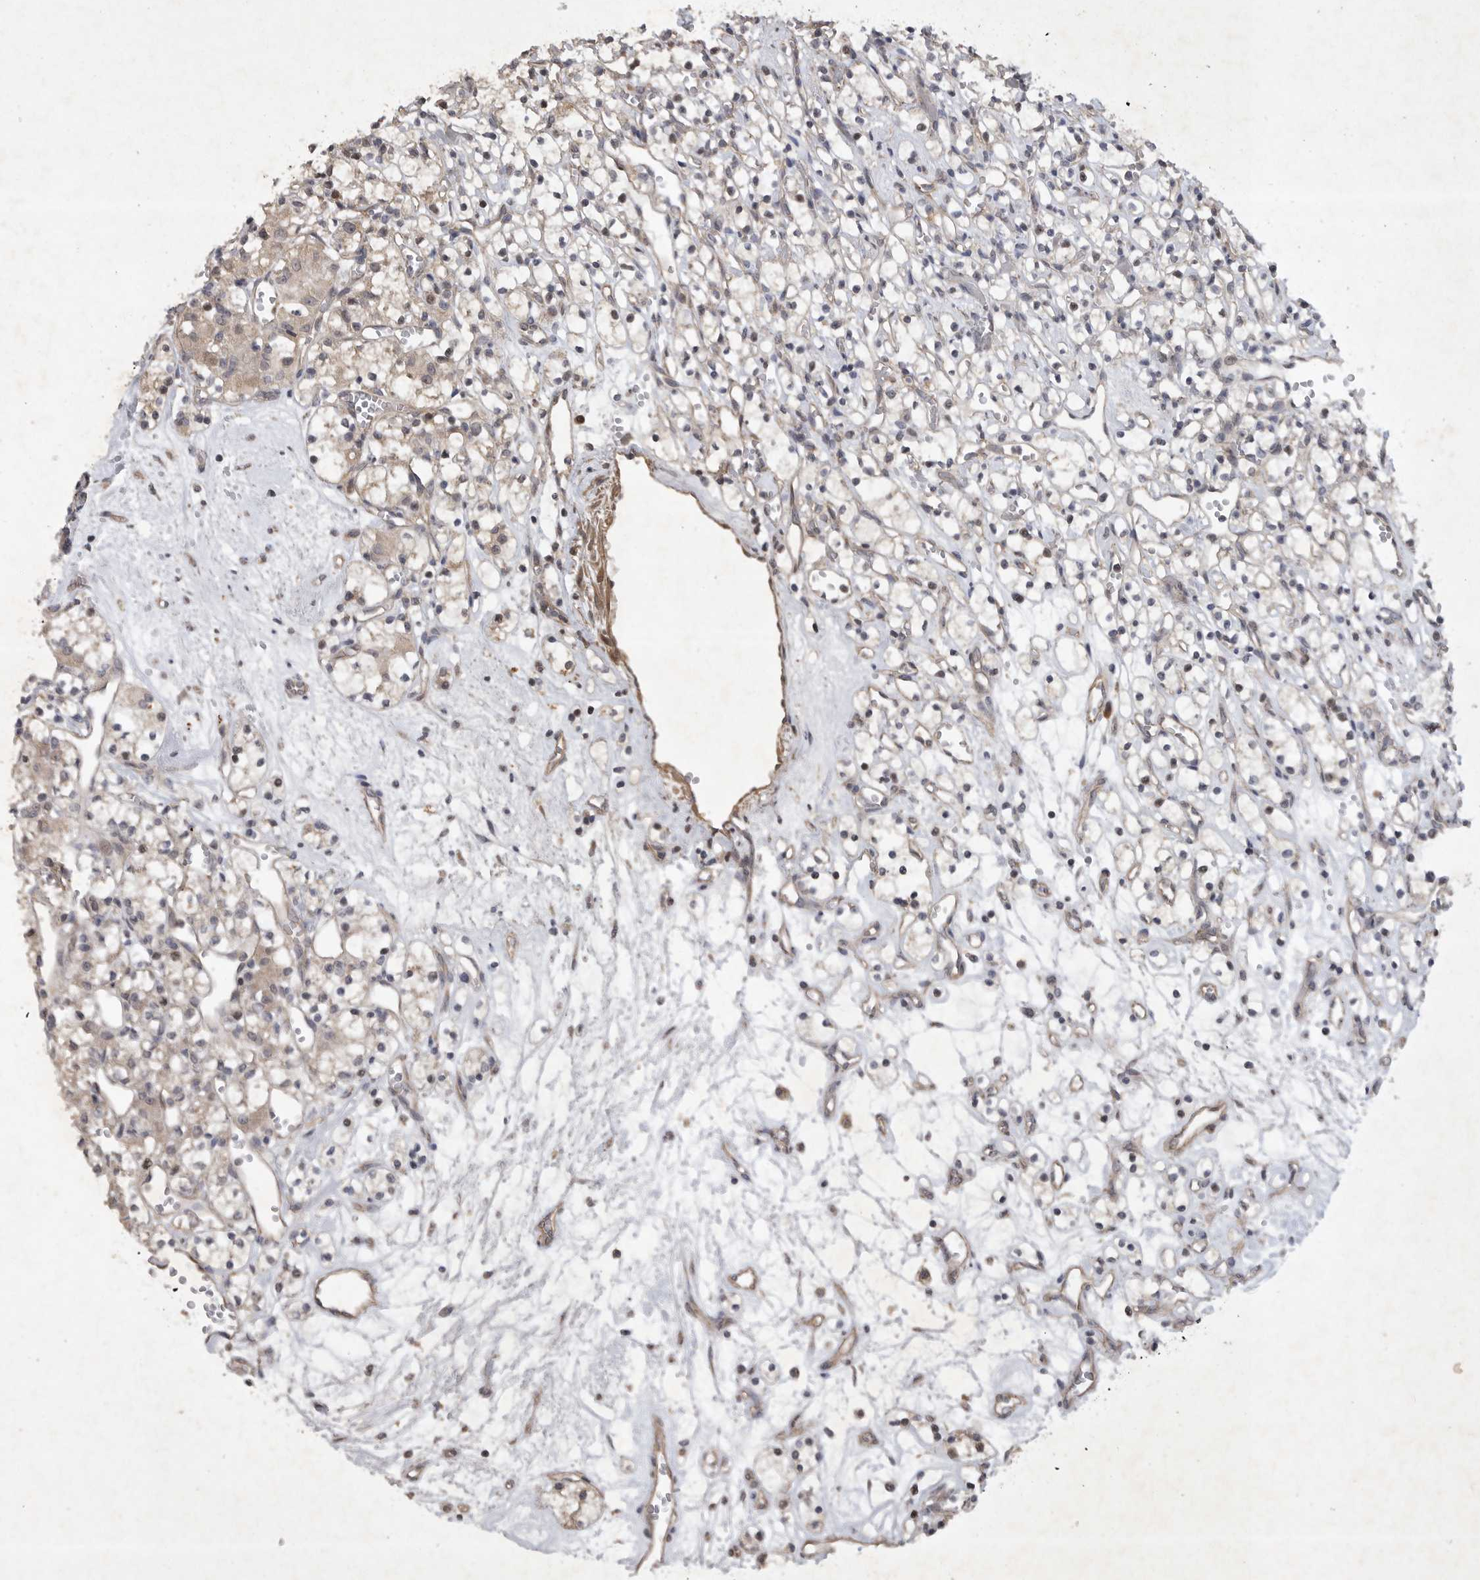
{"staining": {"intensity": "weak", "quantity": "25%-75%", "location": "cytoplasmic/membranous"}, "tissue": "renal cancer", "cell_type": "Tumor cells", "image_type": "cancer", "snomed": [{"axis": "morphology", "description": "Adenocarcinoma, NOS"}, {"axis": "topography", "description": "Kidney"}], "caption": "An image of human renal adenocarcinoma stained for a protein reveals weak cytoplasmic/membranous brown staining in tumor cells.", "gene": "EDEM3", "patient": {"sex": "female", "age": 59}}